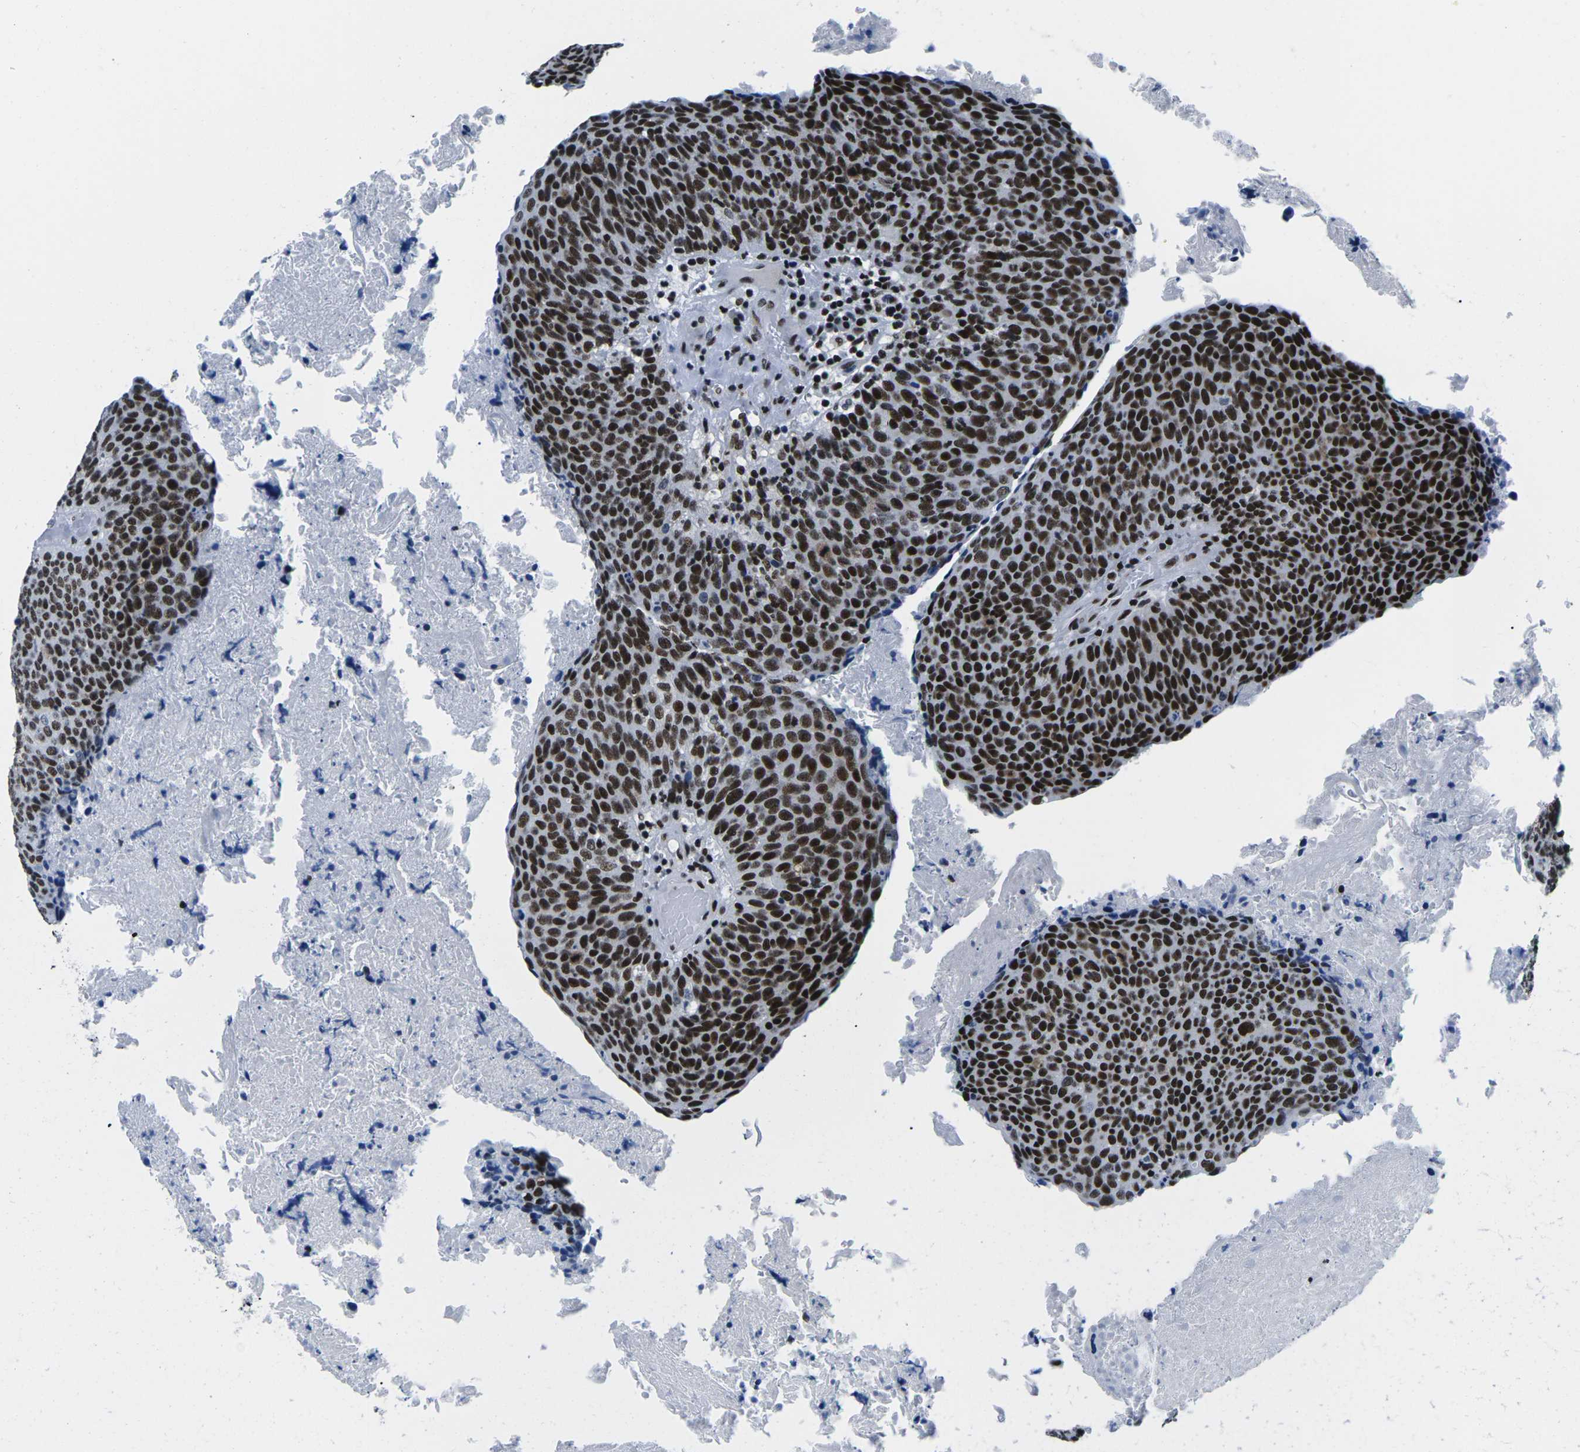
{"staining": {"intensity": "strong", "quantity": ">75%", "location": "nuclear"}, "tissue": "head and neck cancer", "cell_type": "Tumor cells", "image_type": "cancer", "snomed": [{"axis": "morphology", "description": "Squamous cell carcinoma, NOS"}, {"axis": "morphology", "description": "Squamous cell carcinoma, metastatic, NOS"}, {"axis": "topography", "description": "Lymph node"}, {"axis": "topography", "description": "Head-Neck"}], "caption": "The photomicrograph shows a brown stain indicating the presence of a protein in the nuclear of tumor cells in head and neck cancer (metastatic squamous cell carcinoma).", "gene": "ATF1", "patient": {"sex": "male", "age": 62}}